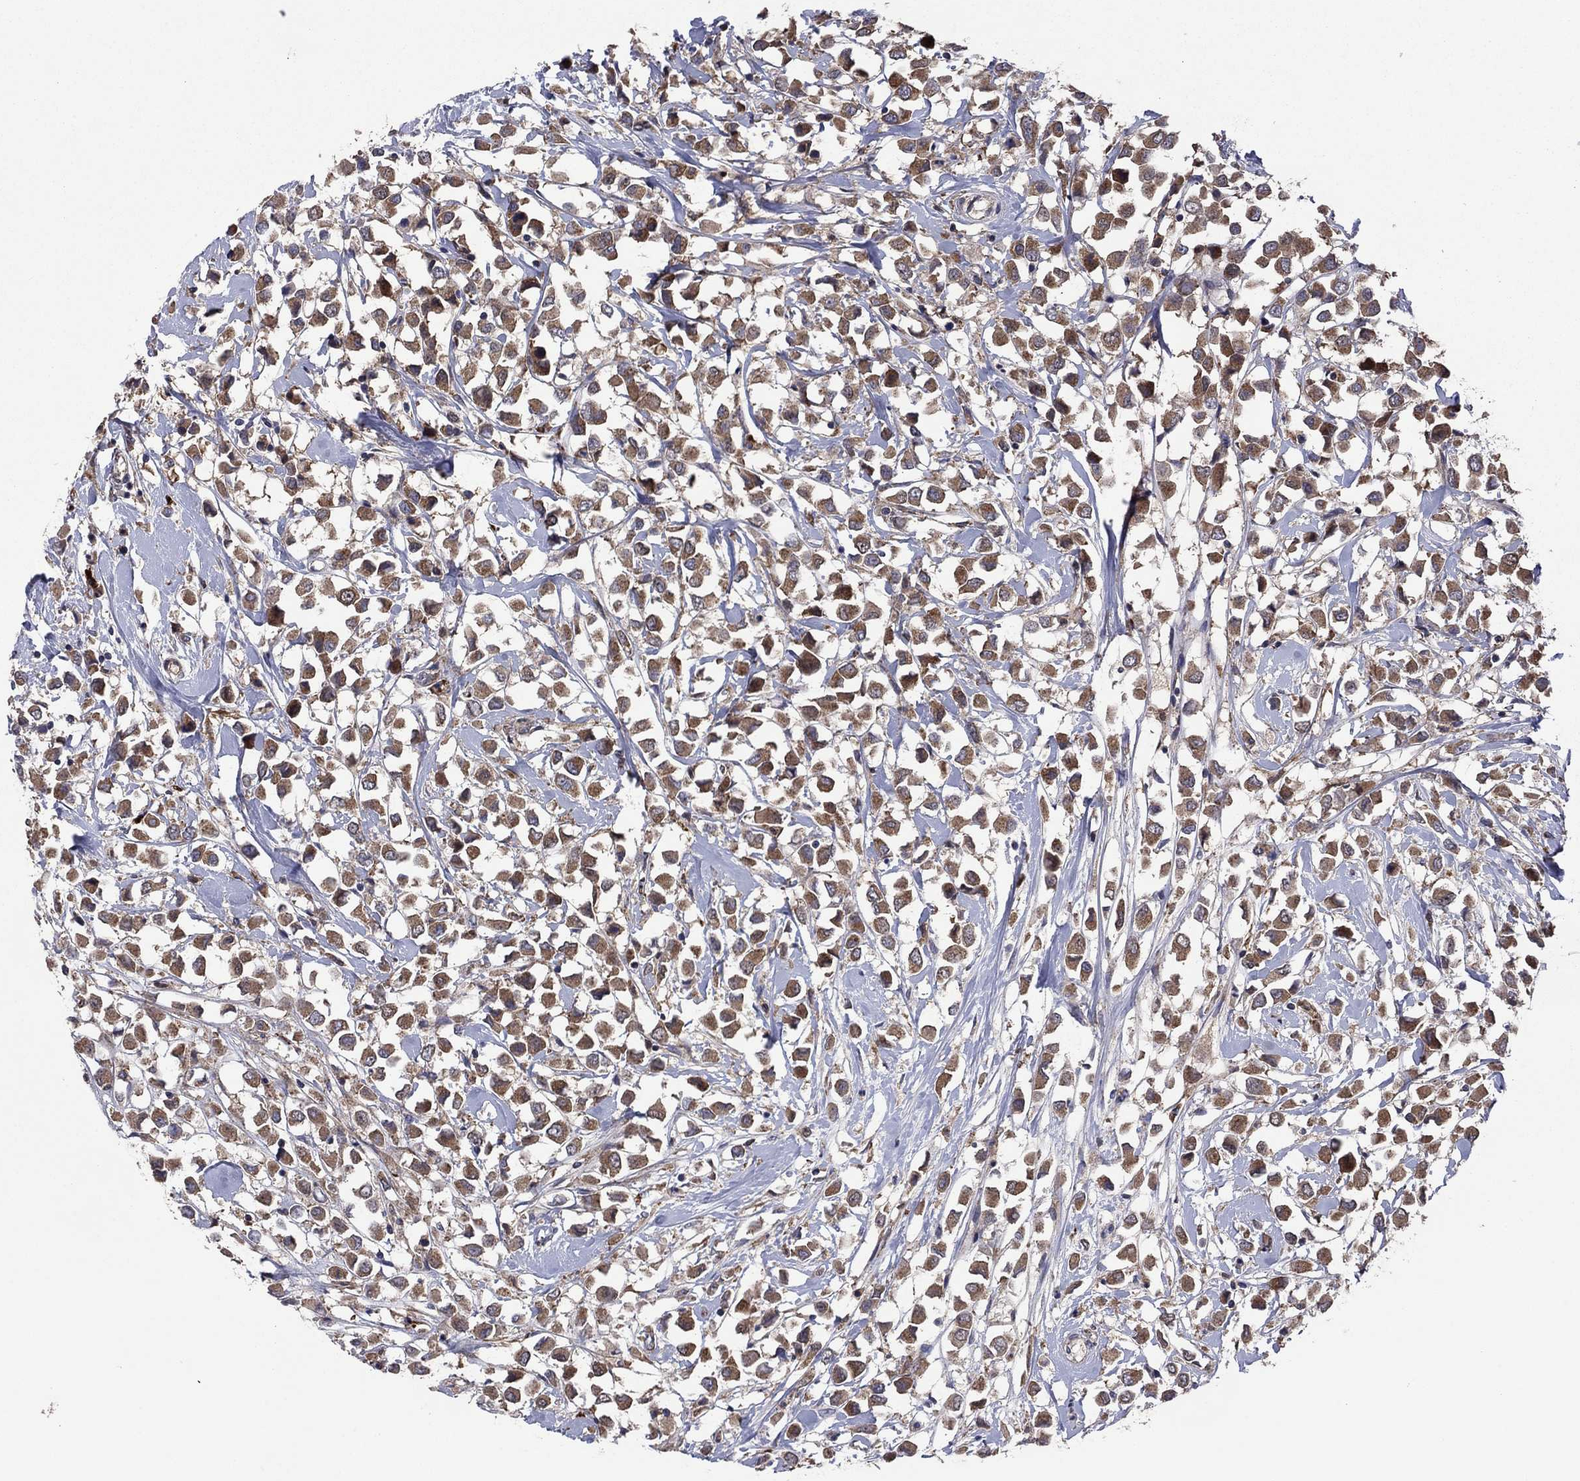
{"staining": {"intensity": "moderate", "quantity": ">75%", "location": "cytoplasmic/membranous"}, "tissue": "breast cancer", "cell_type": "Tumor cells", "image_type": "cancer", "snomed": [{"axis": "morphology", "description": "Duct carcinoma"}, {"axis": "topography", "description": "Breast"}], "caption": "Protein staining reveals moderate cytoplasmic/membranous staining in about >75% of tumor cells in breast intraductal carcinoma.", "gene": "MEA1", "patient": {"sex": "female", "age": 61}}